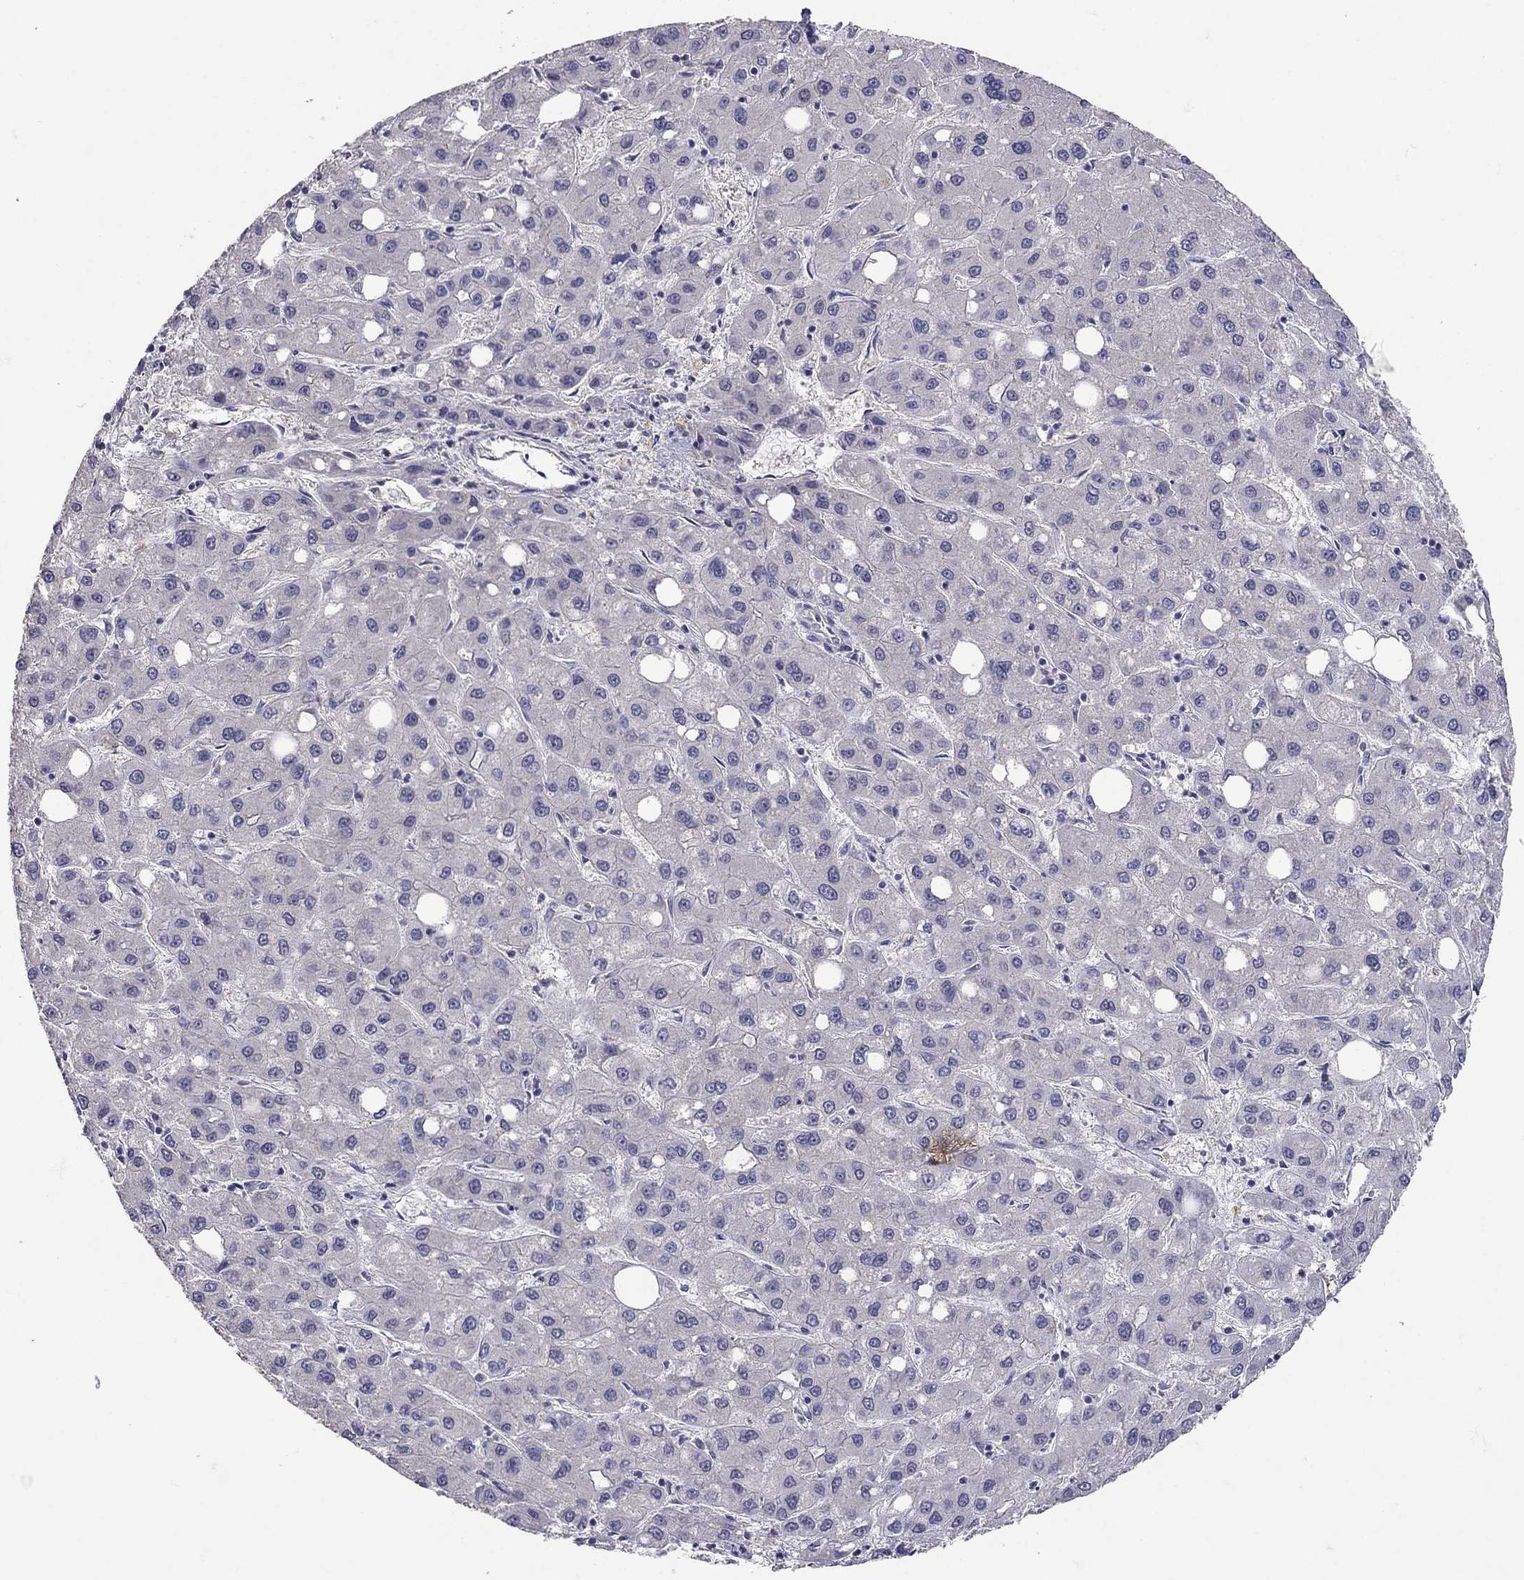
{"staining": {"intensity": "negative", "quantity": "none", "location": "none"}, "tissue": "liver cancer", "cell_type": "Tumor cells", "image_type": "cancer", "snomed": [{"axis": "morphology", "description": "Carcinoma, Hepatocellular, NOS"}, {"axis": "topography", "description": "Liver"}], "caption": "IHC of human liver hepatocellular carcinoma shows no staining in tumor cells. The staining was performed using DAB to visualize the protein expression in brown, while the nuclei were stained in blue with hematoxylin (Magnification: 20x).", "gene": "FST", "patient": {"sex": "male", "age": 73}}